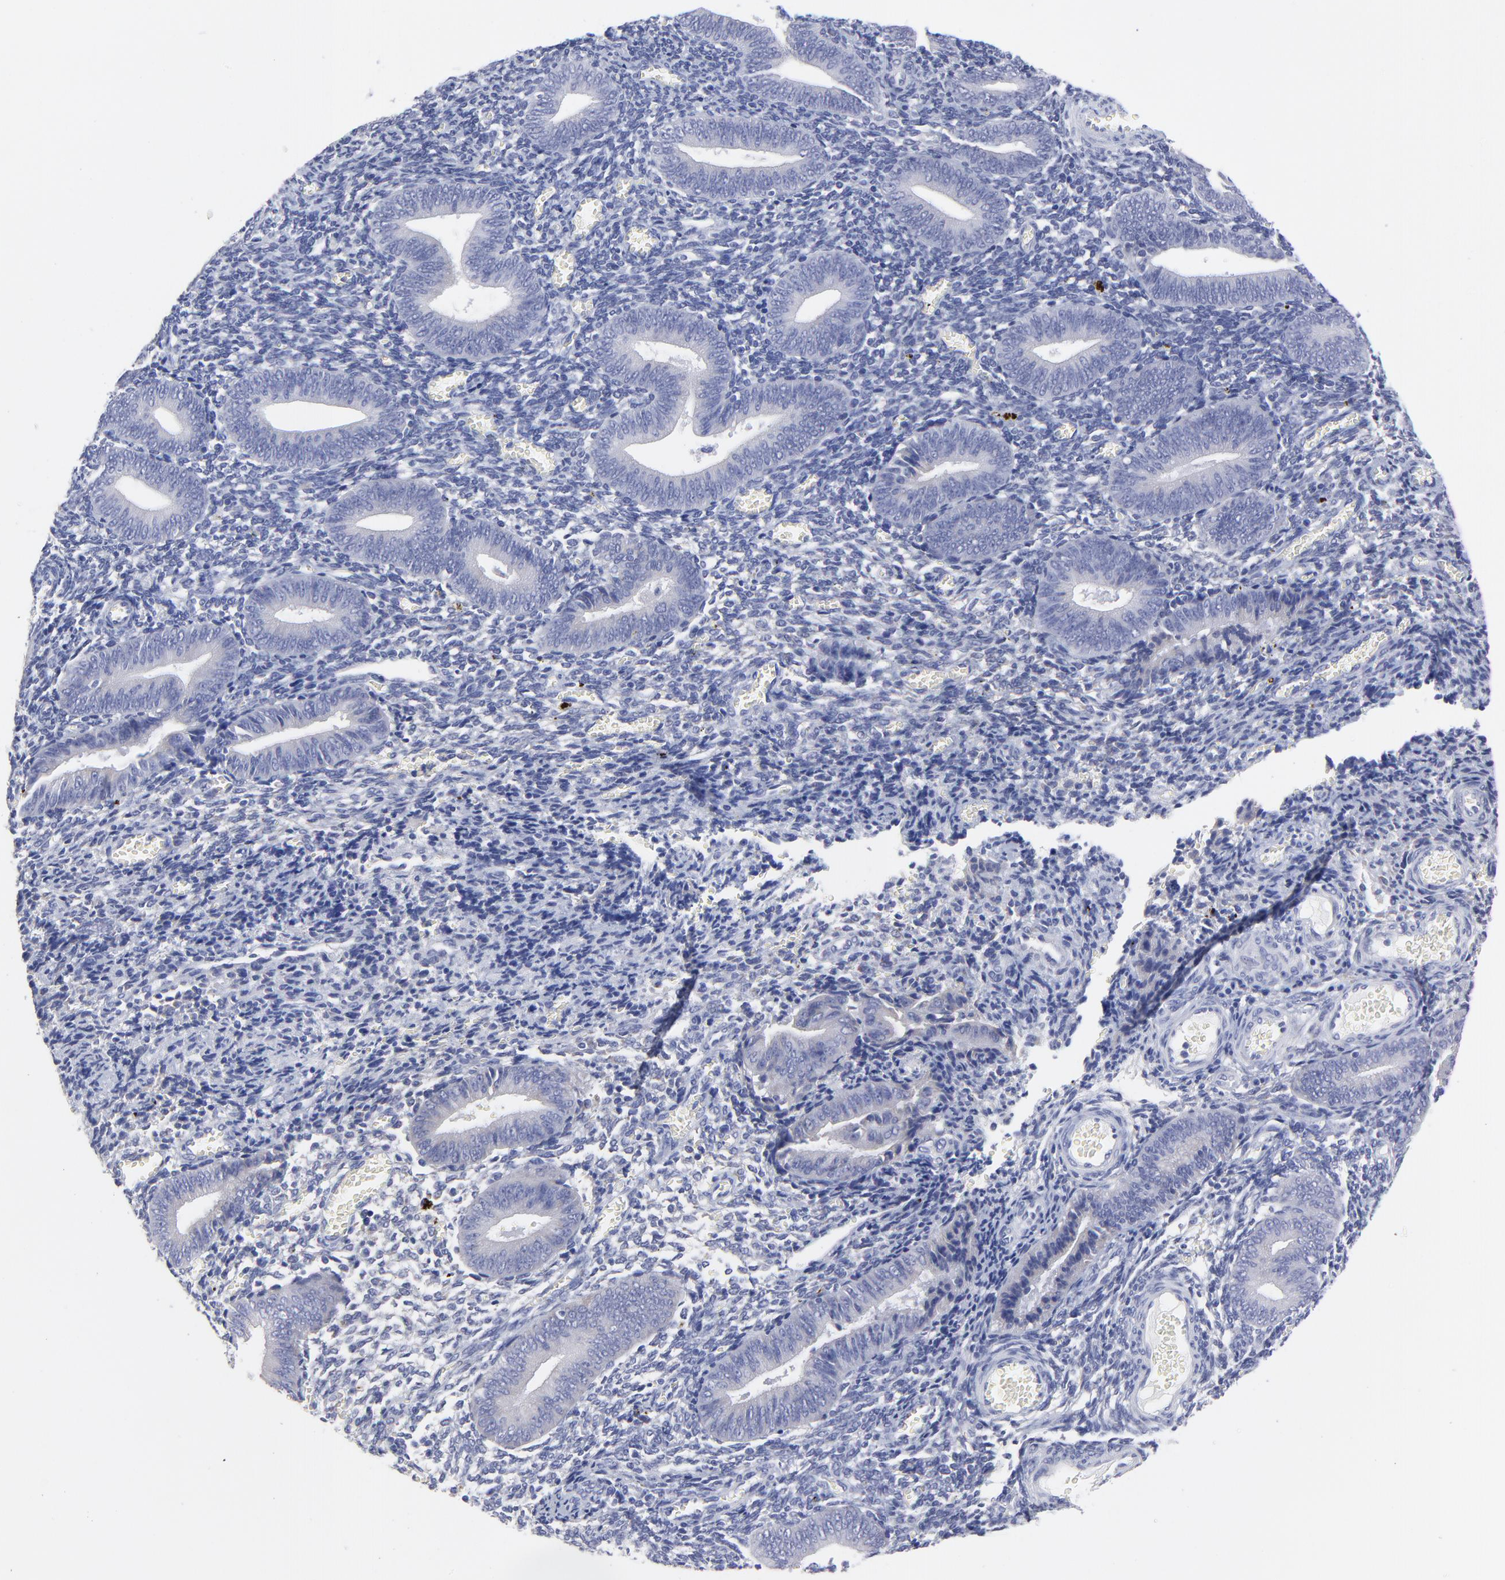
{"staining": {"intensity": "negative", "quantity": "none", "location": "none"}, "tissue": "endometrium", "cell_type": "Cells in endometrial stroma", "image_type": "normal", "snomed": [{"axis": "morphology", "description": "Normal tissue, NOS"}, {"axis": "topography", "description": "Uterus"}, {"axis": "topography", "description": "Endometrium"}], "caption": "An immunohistochemistry photomicrograph of normal endometrium is shown. There is no staining in cells in endometrial stroma of endometrium.", "gene": "DUSP9", "patient": {"sex": "female", "age": 33}}